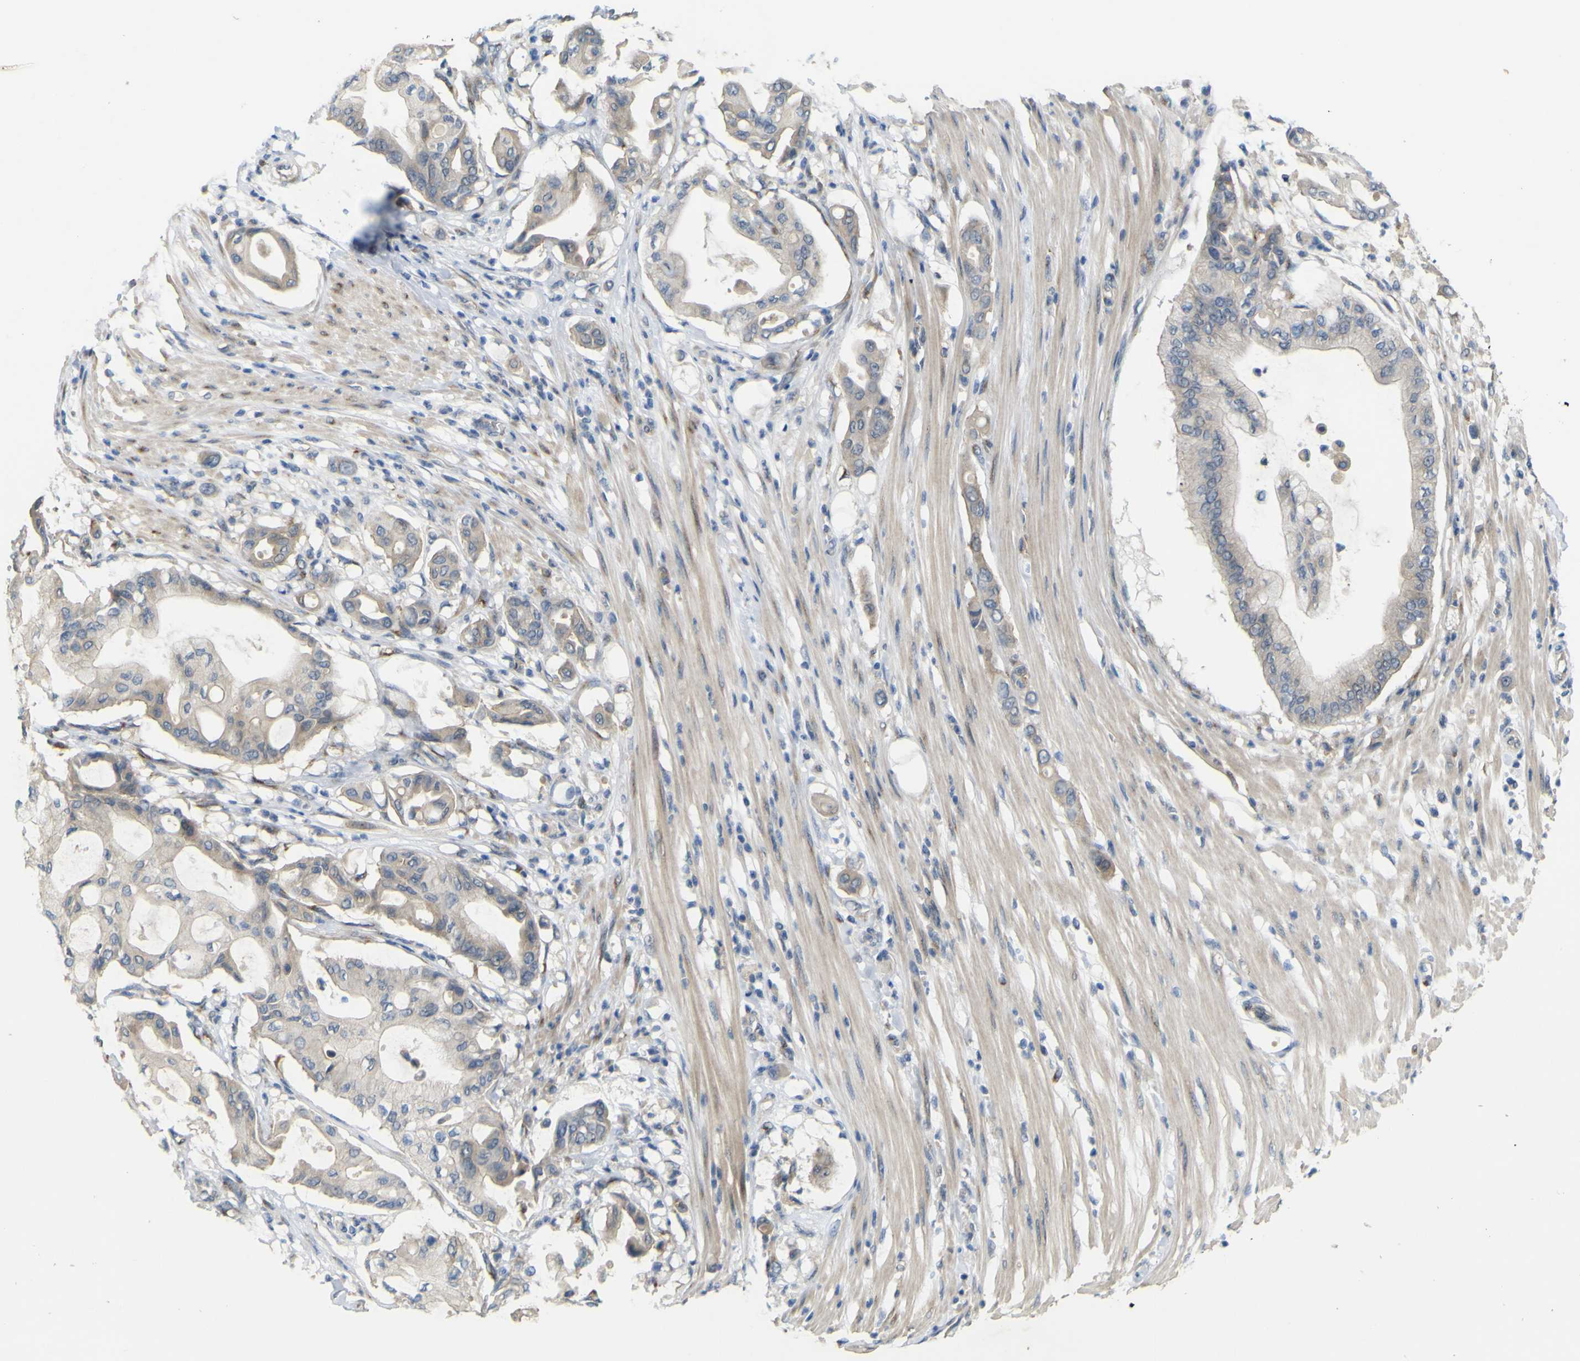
{"staining": {"intensity": "weak", "quantity": "<25%", "location": "cytoplasmic/membranous"}, "tissue": "pancreatic cancer", "cell_type": "Tumor cells", "image_type": "cancer", "snomed": [{"axis": "morphology", "description": "Adenocarcinoma, NOS"}, {"axis": "morphology", "description": "Adenocarcinoma, metastatic, NOS"}, {"axis": "topography", "description": "Lymph node"}, {"axis": "topography", "description": "Pancreas"}, {"axis": "topography", "description": "Duodenum"}], "caption": "Tumor cells are negative for protein expression in human pancreatic metastatic adenocarcinoma.", "gene": "IGF2R", "patient": {"sex": "female", "age": 64}}